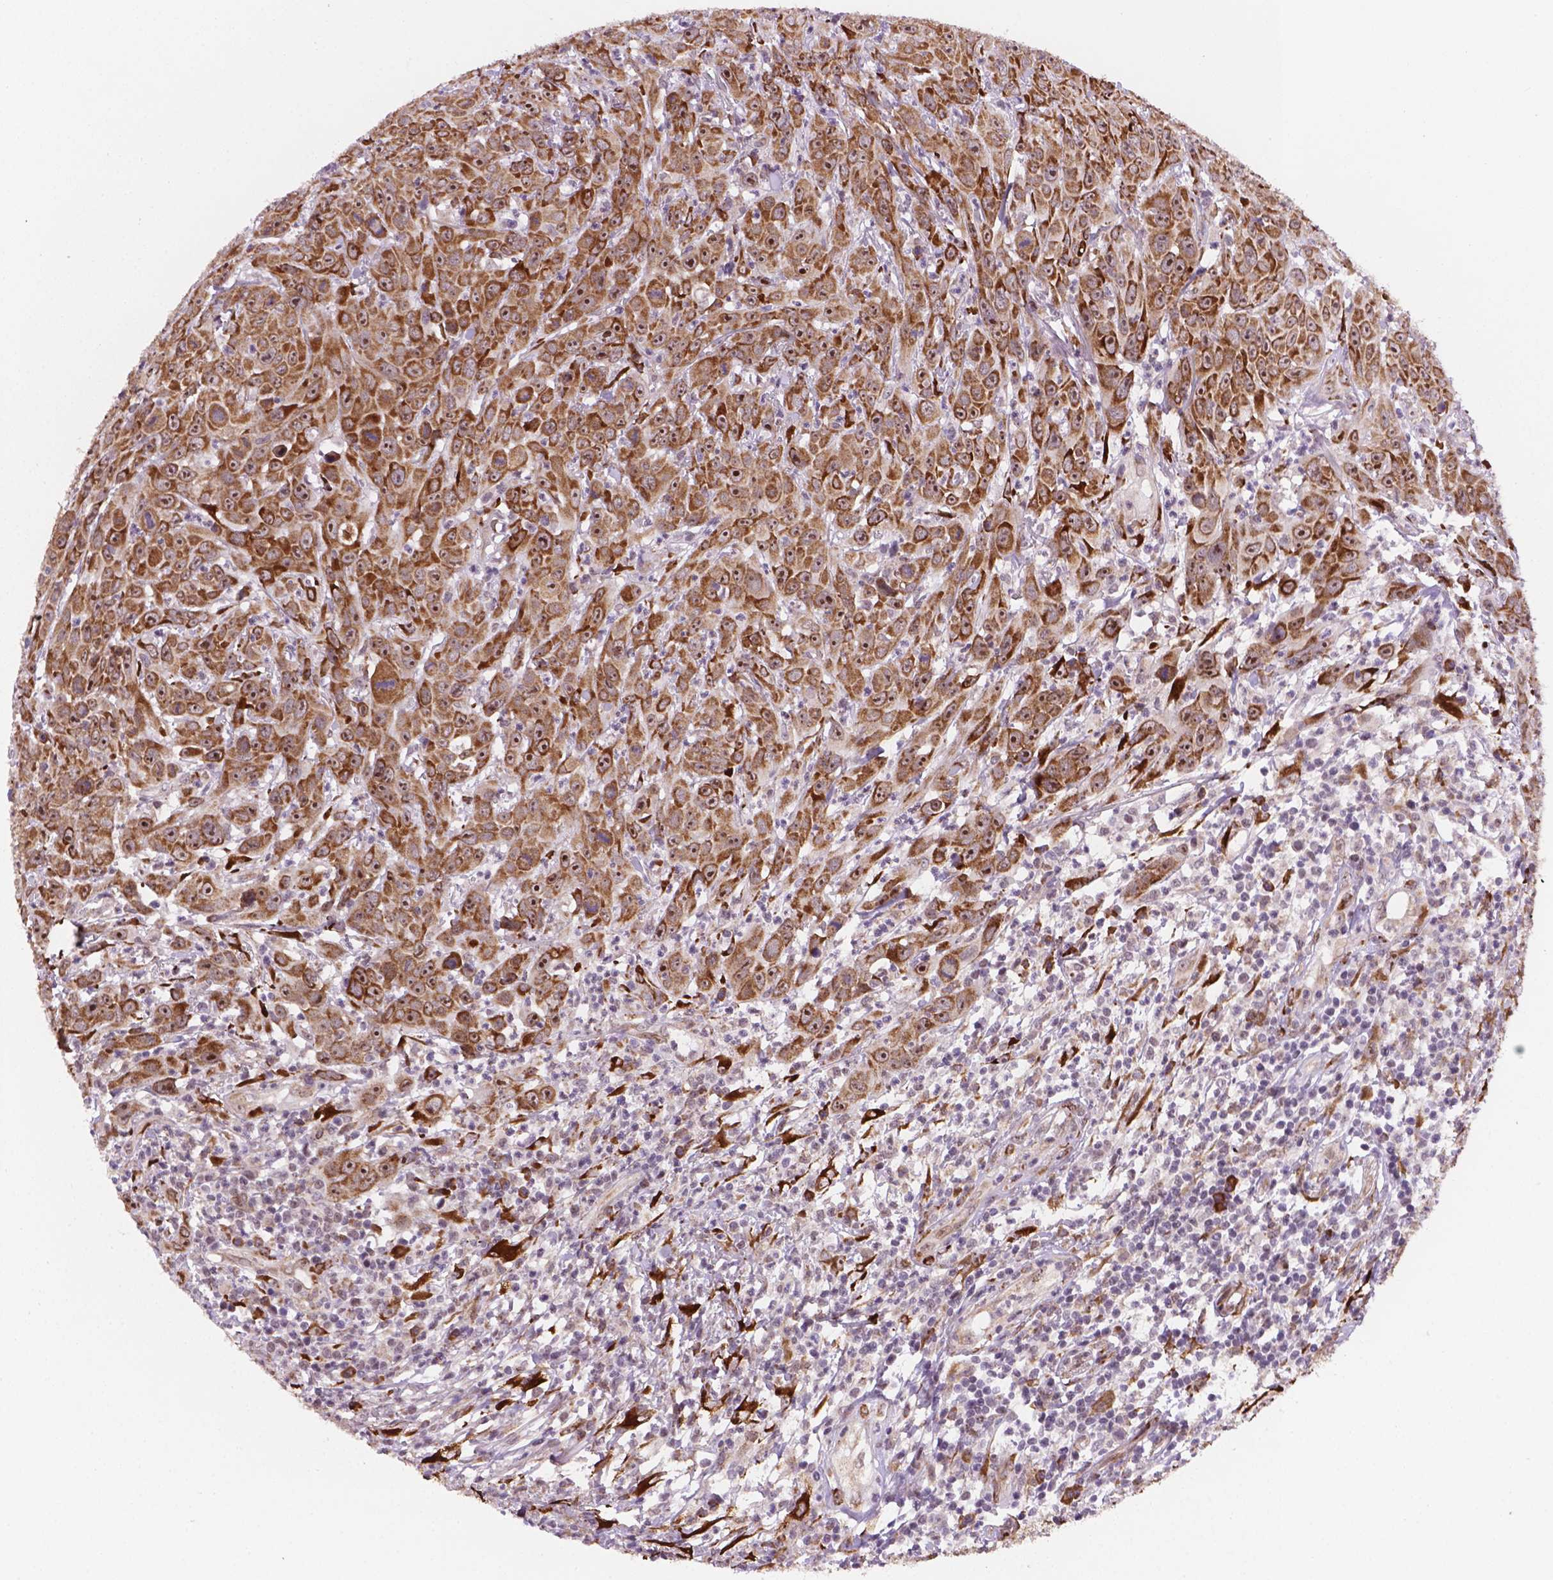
{"staining": {"intensity": "moderate", "quantity": ">75%", "location": "cytoplasmic/membranous,nuclear"}, "tissue": "head and neck cancer", "cell_type": "Tumor cells", "image_type": "cancer", "snomed": [{"axis": "morphology", "description": "Squamous cell carcinoma, NOS"}, {"axis": "topography", "description": "Skin"}, {"axis": "topography", "description": "Head-Neck"}], "caption": "Protein staining of squamous cell carcinoma (head and neck) tissue displays moderate cytoplasmic/membranous and nuclear staining in approximately >75% of tumor cells. (Stains: DAB in brown, nuclei in blue, Microscopy: brightfield microscopy at high magnification).", "gene": "FNIP1", "patient": {"sex": "male", "age": 80}}